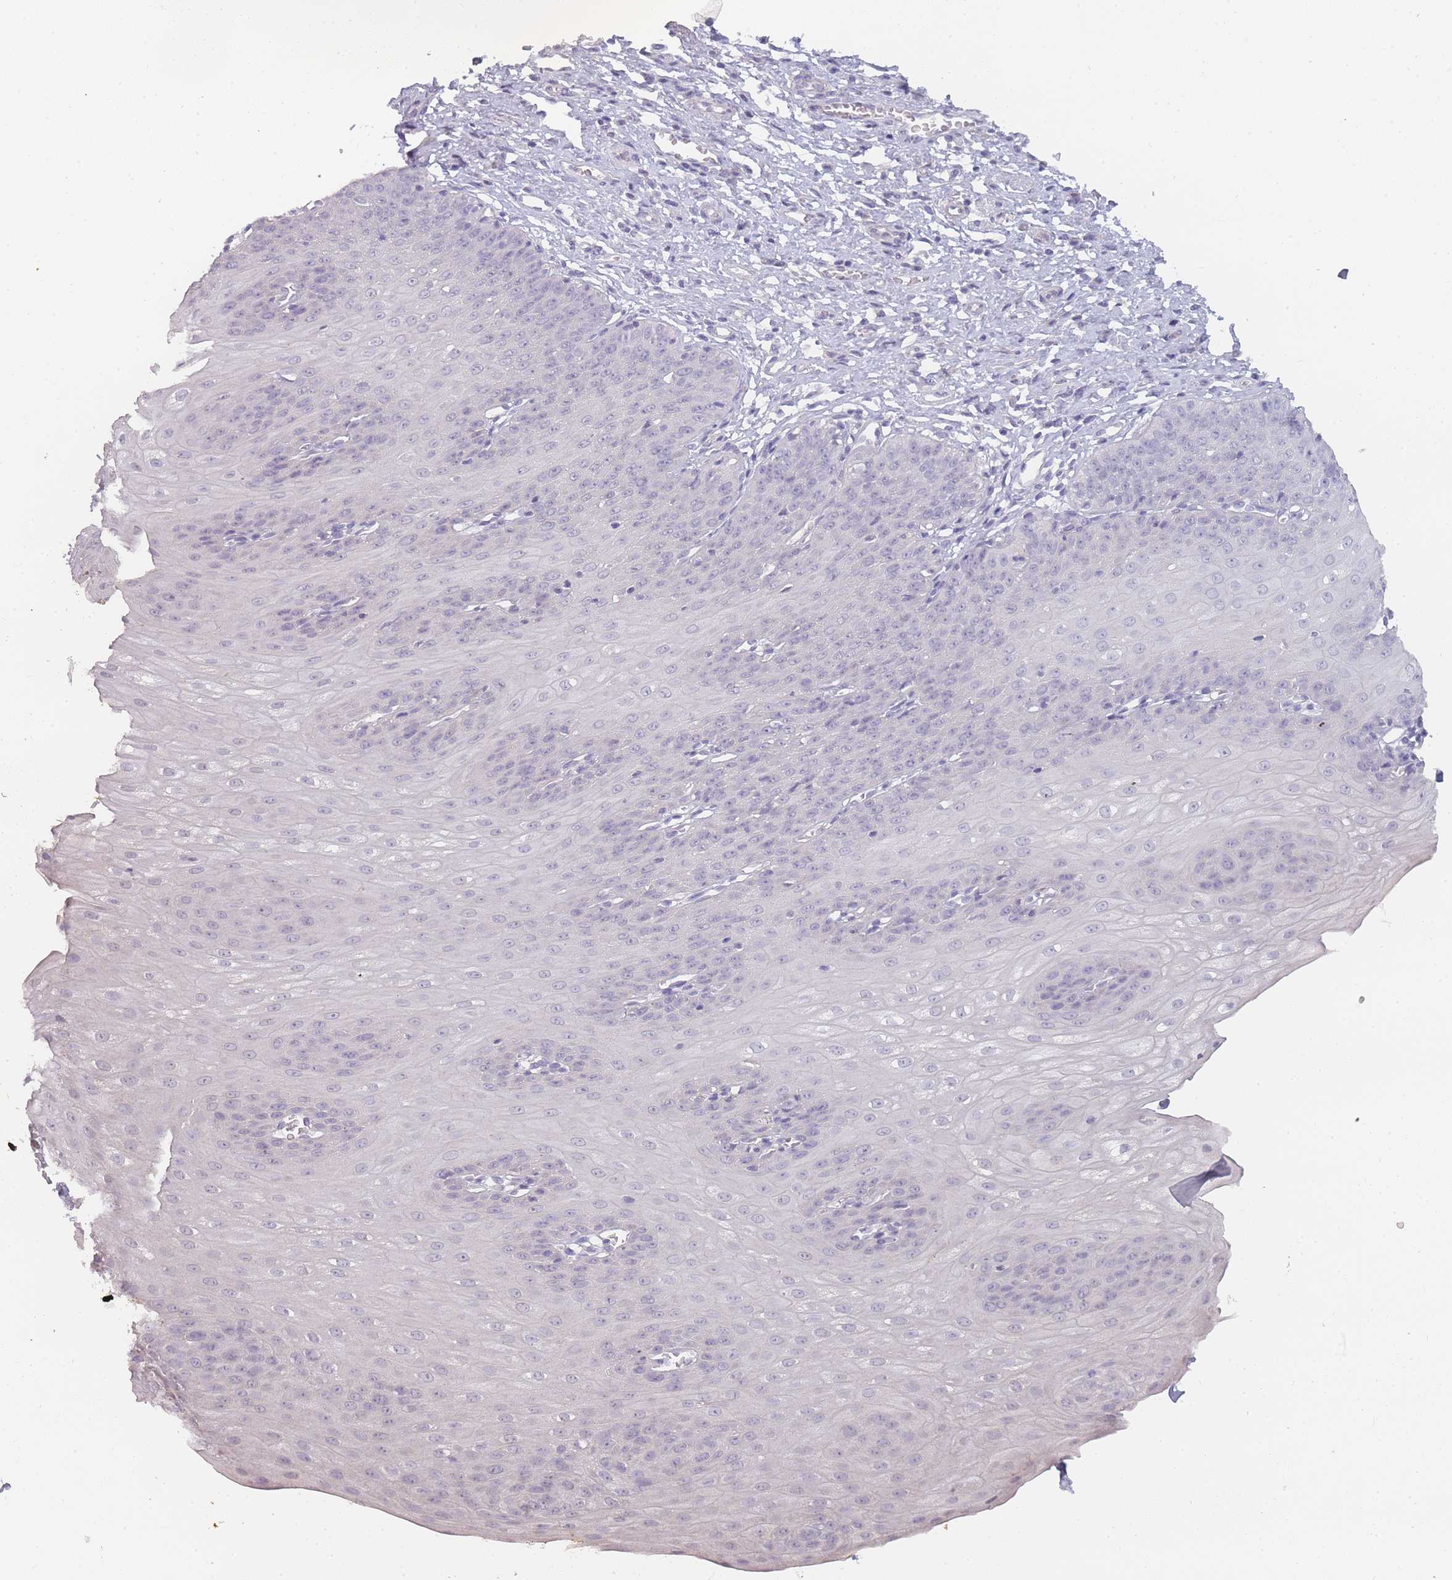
{"staining": {"intensity": "negative", "quantity": "none", "location": "none"}, "tissue": "esophagus", "cell_type": "Squamous epithelial cells", "image_type": "normal", "snomed": [{"axis": "morphology", "description": "Normal tissue, NOS"}, {"axis": "topography", "description": "Esophagus"}], "caption": "There is no significant positivity in squamous epithelial cells of esophagus. (DAB (3,3'-diaminobenzidine) immunohistochemistry (IHC), high magnification).", "gene": "INS", "patient": {"sex": "male", "age": 71}}